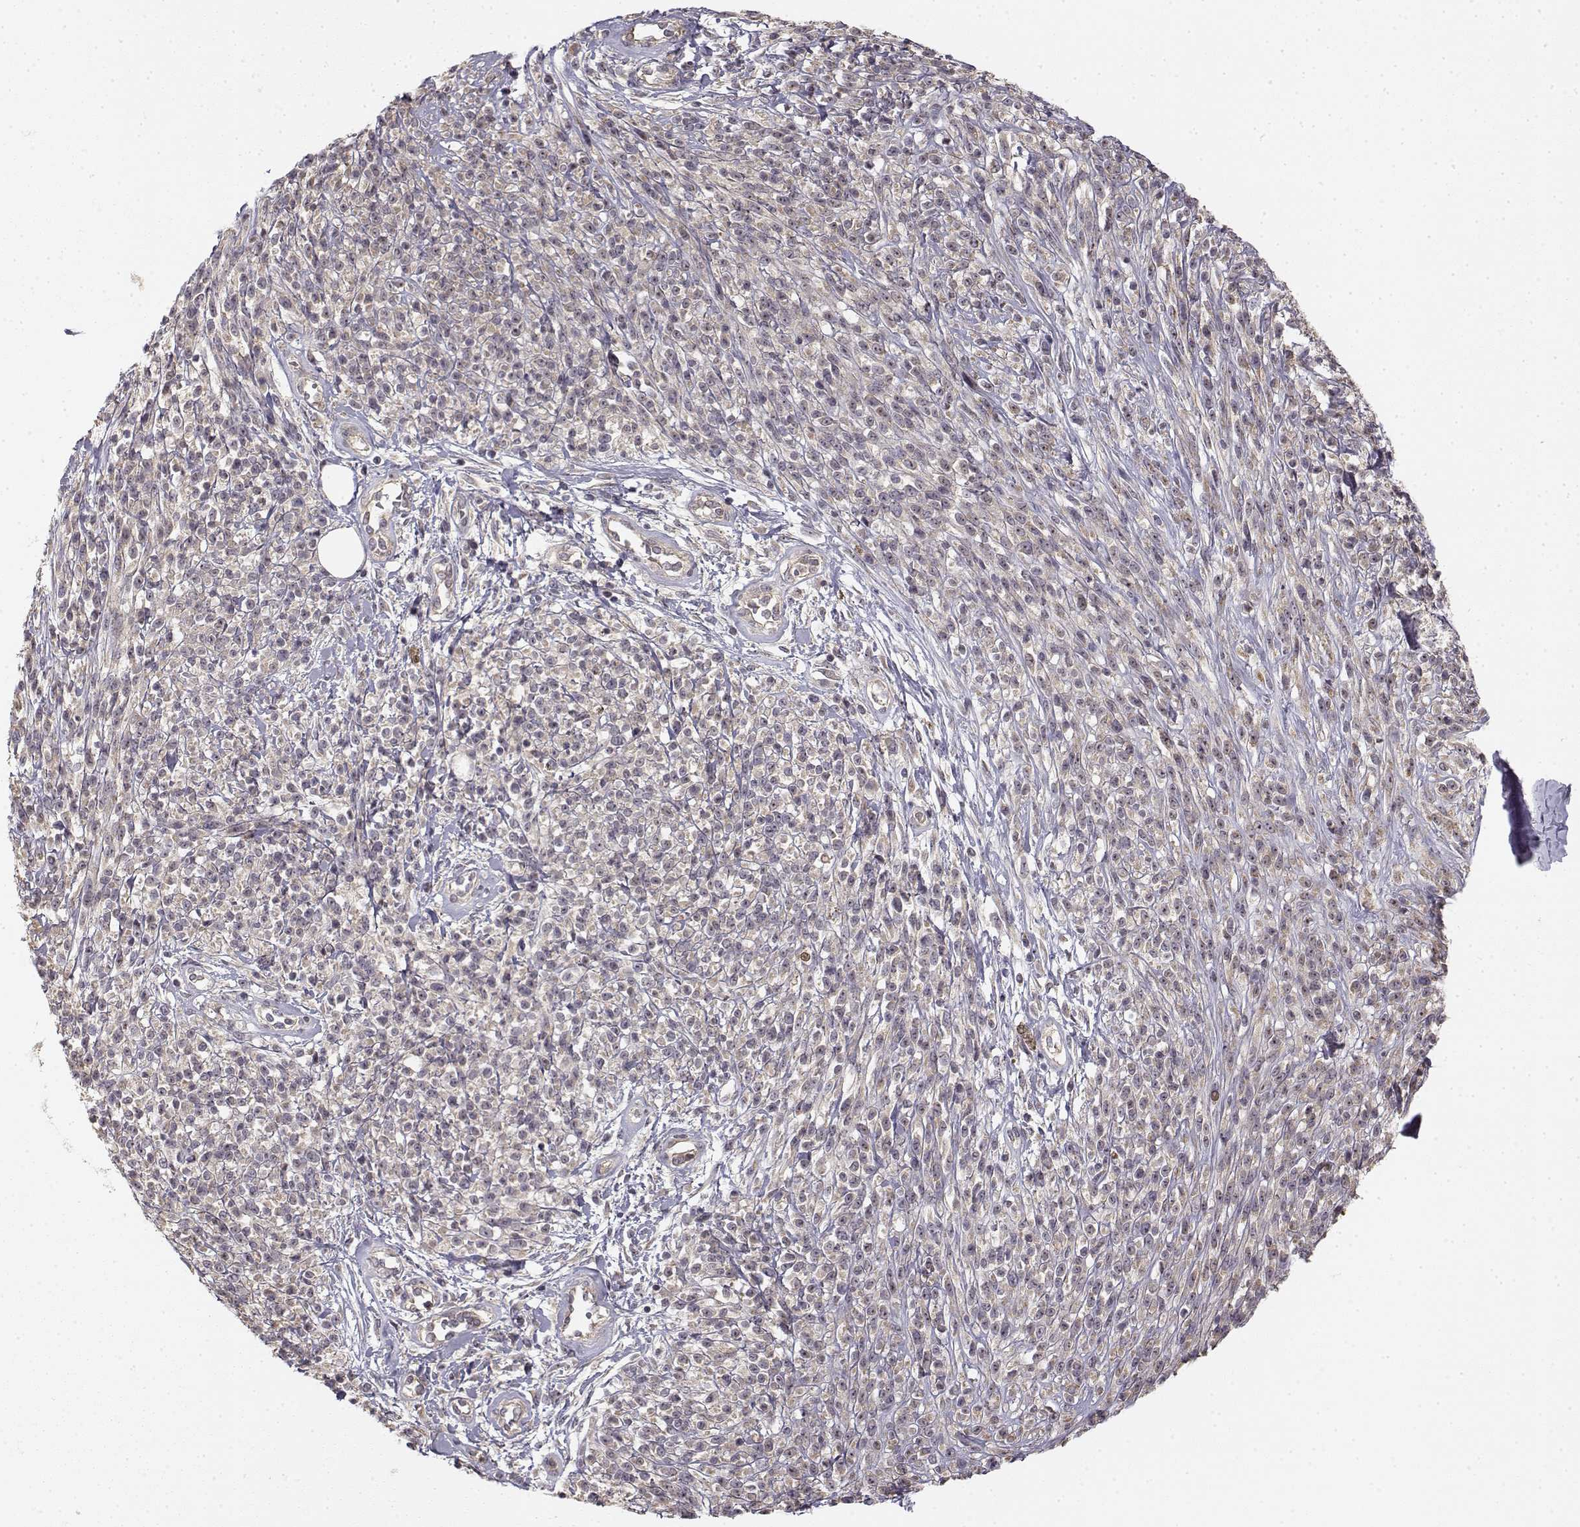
{"staining": {"intensity": "weak", "quantity": "25%-75%", "location": "cytoplasmic/membranous"}, "tissue": "melanoma", "cell_type": "Tumor cells", "image_type": "cancer", "snomed": [{"axis": "morphology", "description": "Malignant melanoma, NOS"}, {"axis": "topography", "description": "Skin"}, {"axis": "topography", "description": "Skin of trunk"}], "caption": "Immunohistochemical staining of melanoma reveals weak cytoplasmic/membranous protein expression in about 25%-75% of tumor cells.", "gene": "MED12L", "patient": {"sex": "male", "age": 74}}